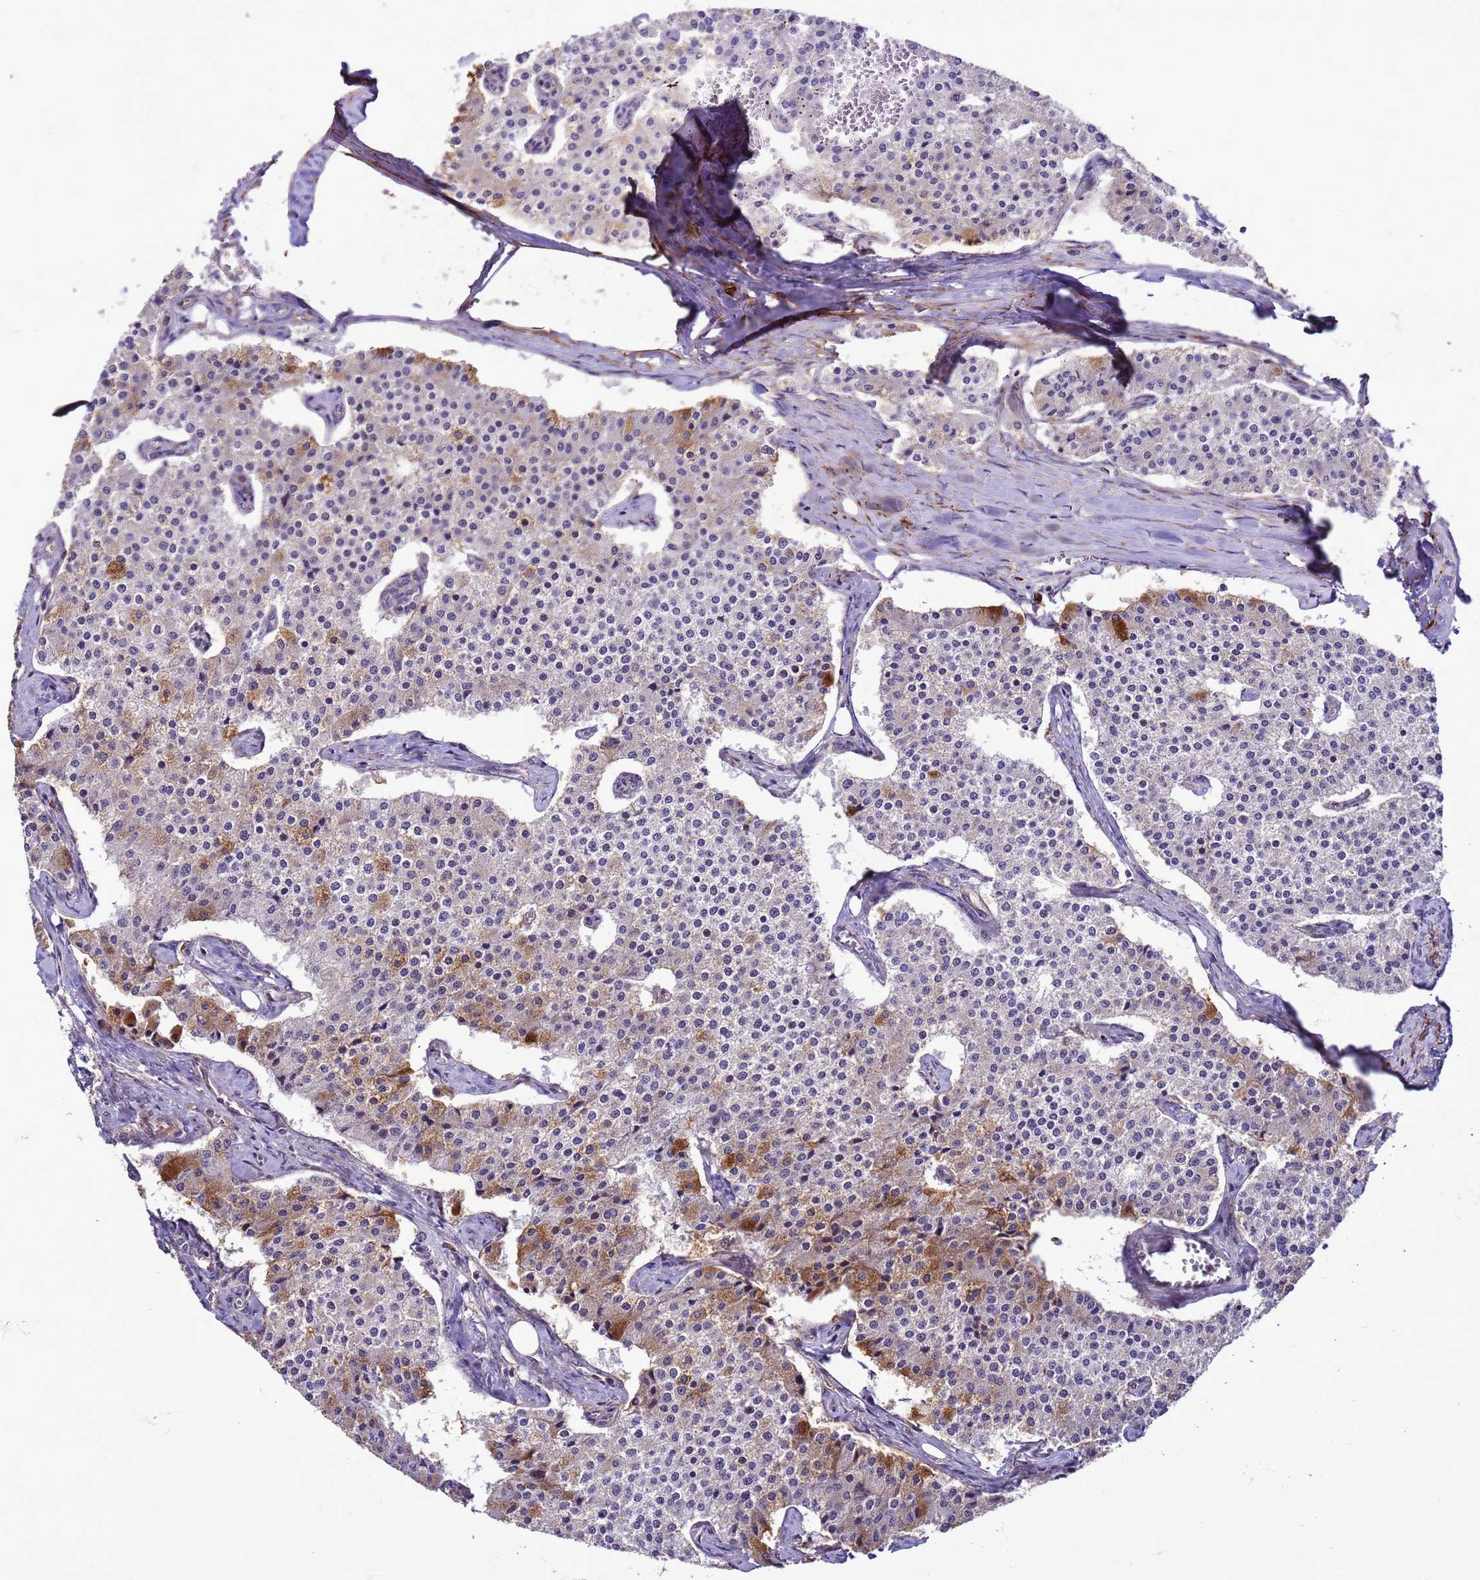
{"staining": {"intensity": "moderate", "quantity": "<25%", "location": "cytoplasmic/membranous"}, "tissue": "carcinoid", "cell_type": "Tumor cells", "image_type": "cancer", "snomed": [{"axis": "morphology", "description": "Carcinoid, malignant, NOS"}, {"axis": "topography", "description": "Colon"}], "caption": "Protein expression analysis of human malignant carcinoid reveals moderate cytoplasmic/membranous expression in about <25% of tumor cells. Ihc stains the protein of interest in brown and the nuclei are stained blue.", "gene": "GEN1", "patient": {"sex": "female", "age": 52}}